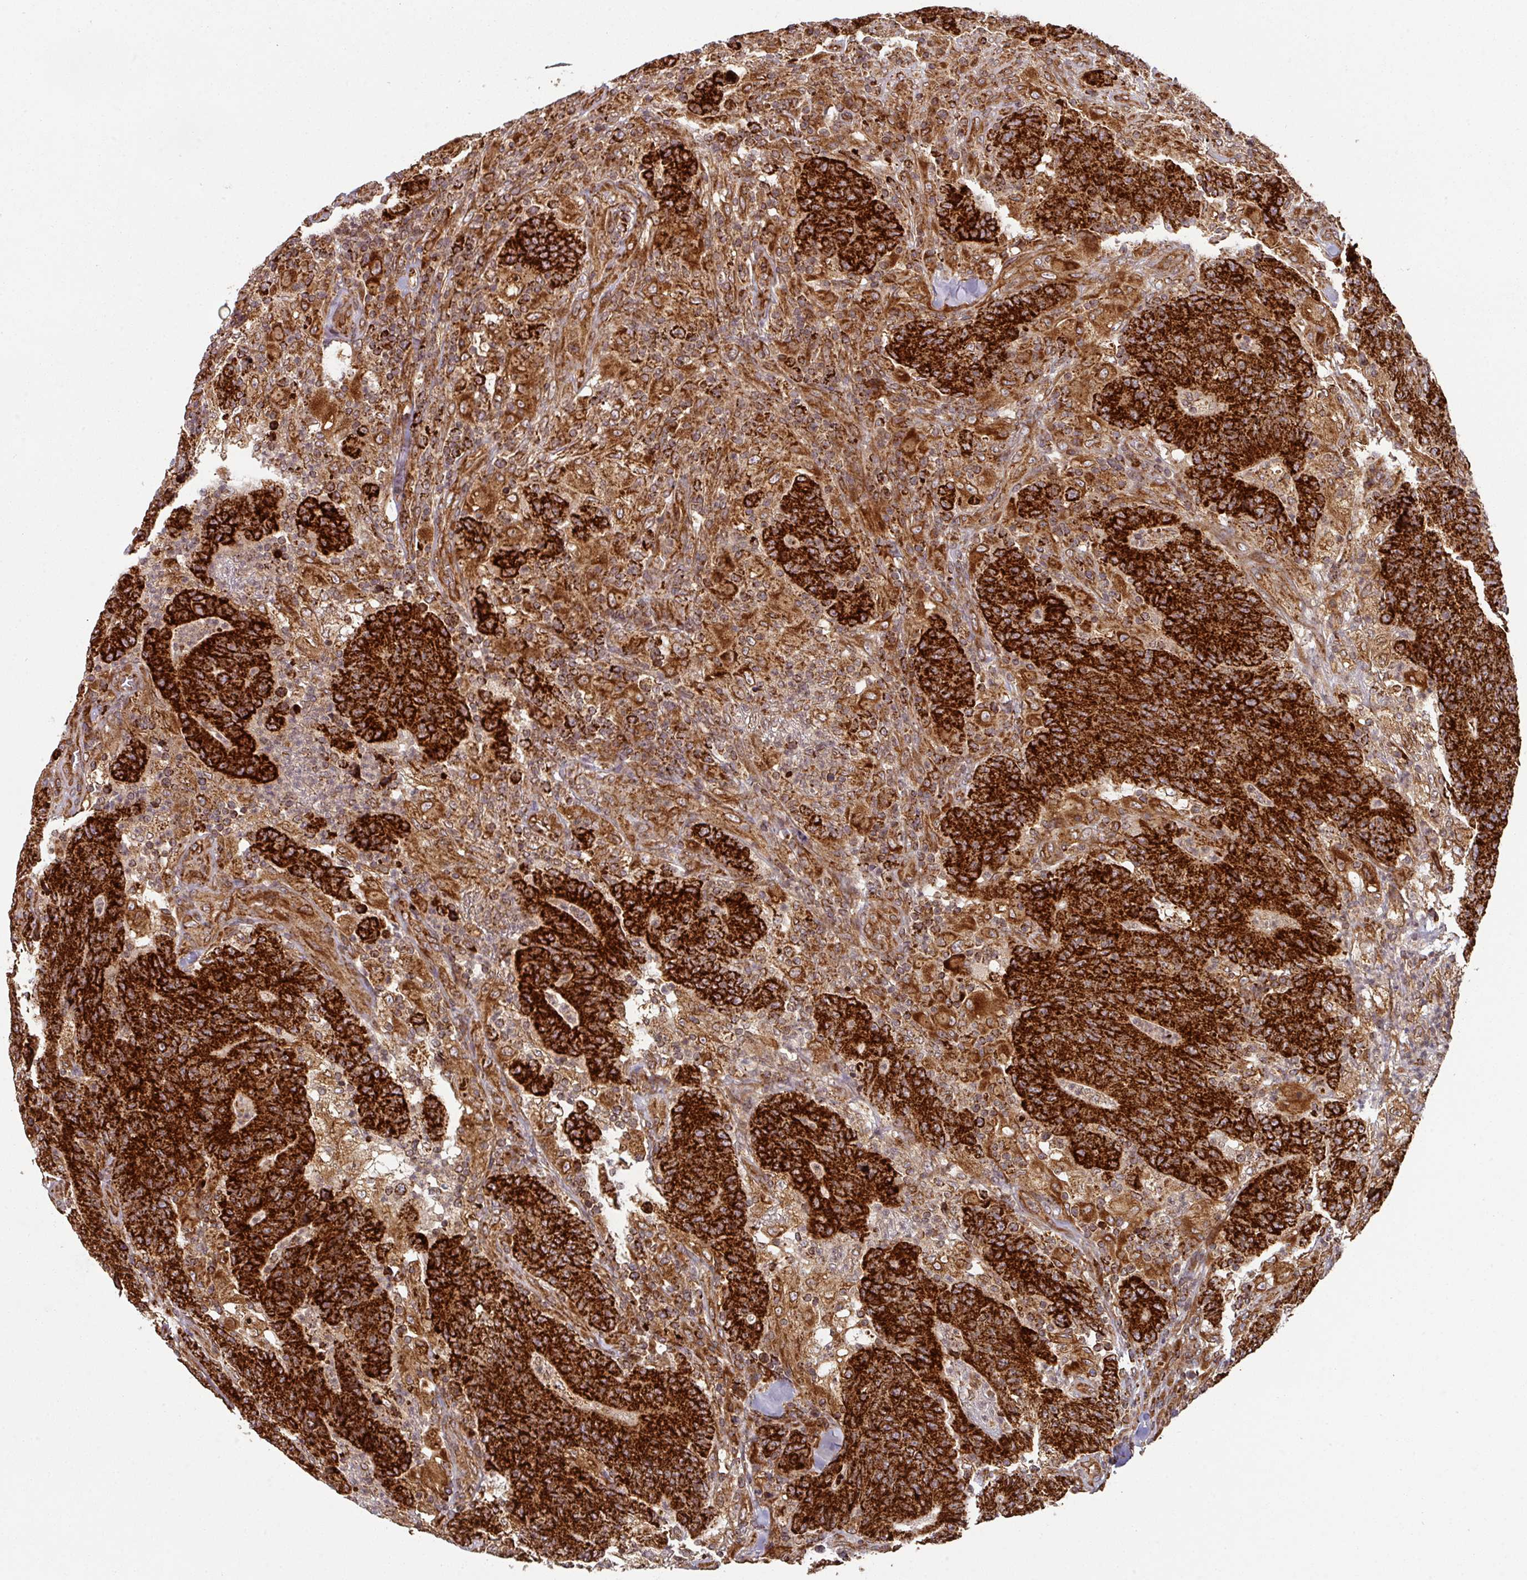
{"staining": {"intensity": "strong", "quantity": ">75%", "location": "cytoplasmic/membranous"}, "tissue": "colorectal cancer", "cell_type": "Tumor cells", "image_type": "cancer", "snomed": [{"axis": "morphology", "description": "Adenocarcinoma, NOS"}, {"axis": "topography", "description": "Colon"}], "caption": "Strong cytoplasmic/membranous expression for a protein is appreciated in about >75% of tumor cells of colorectal adenocarcinoma using IHC.", "gene": "TRAP1", "patient": {"sex": "female", "age": 75}}